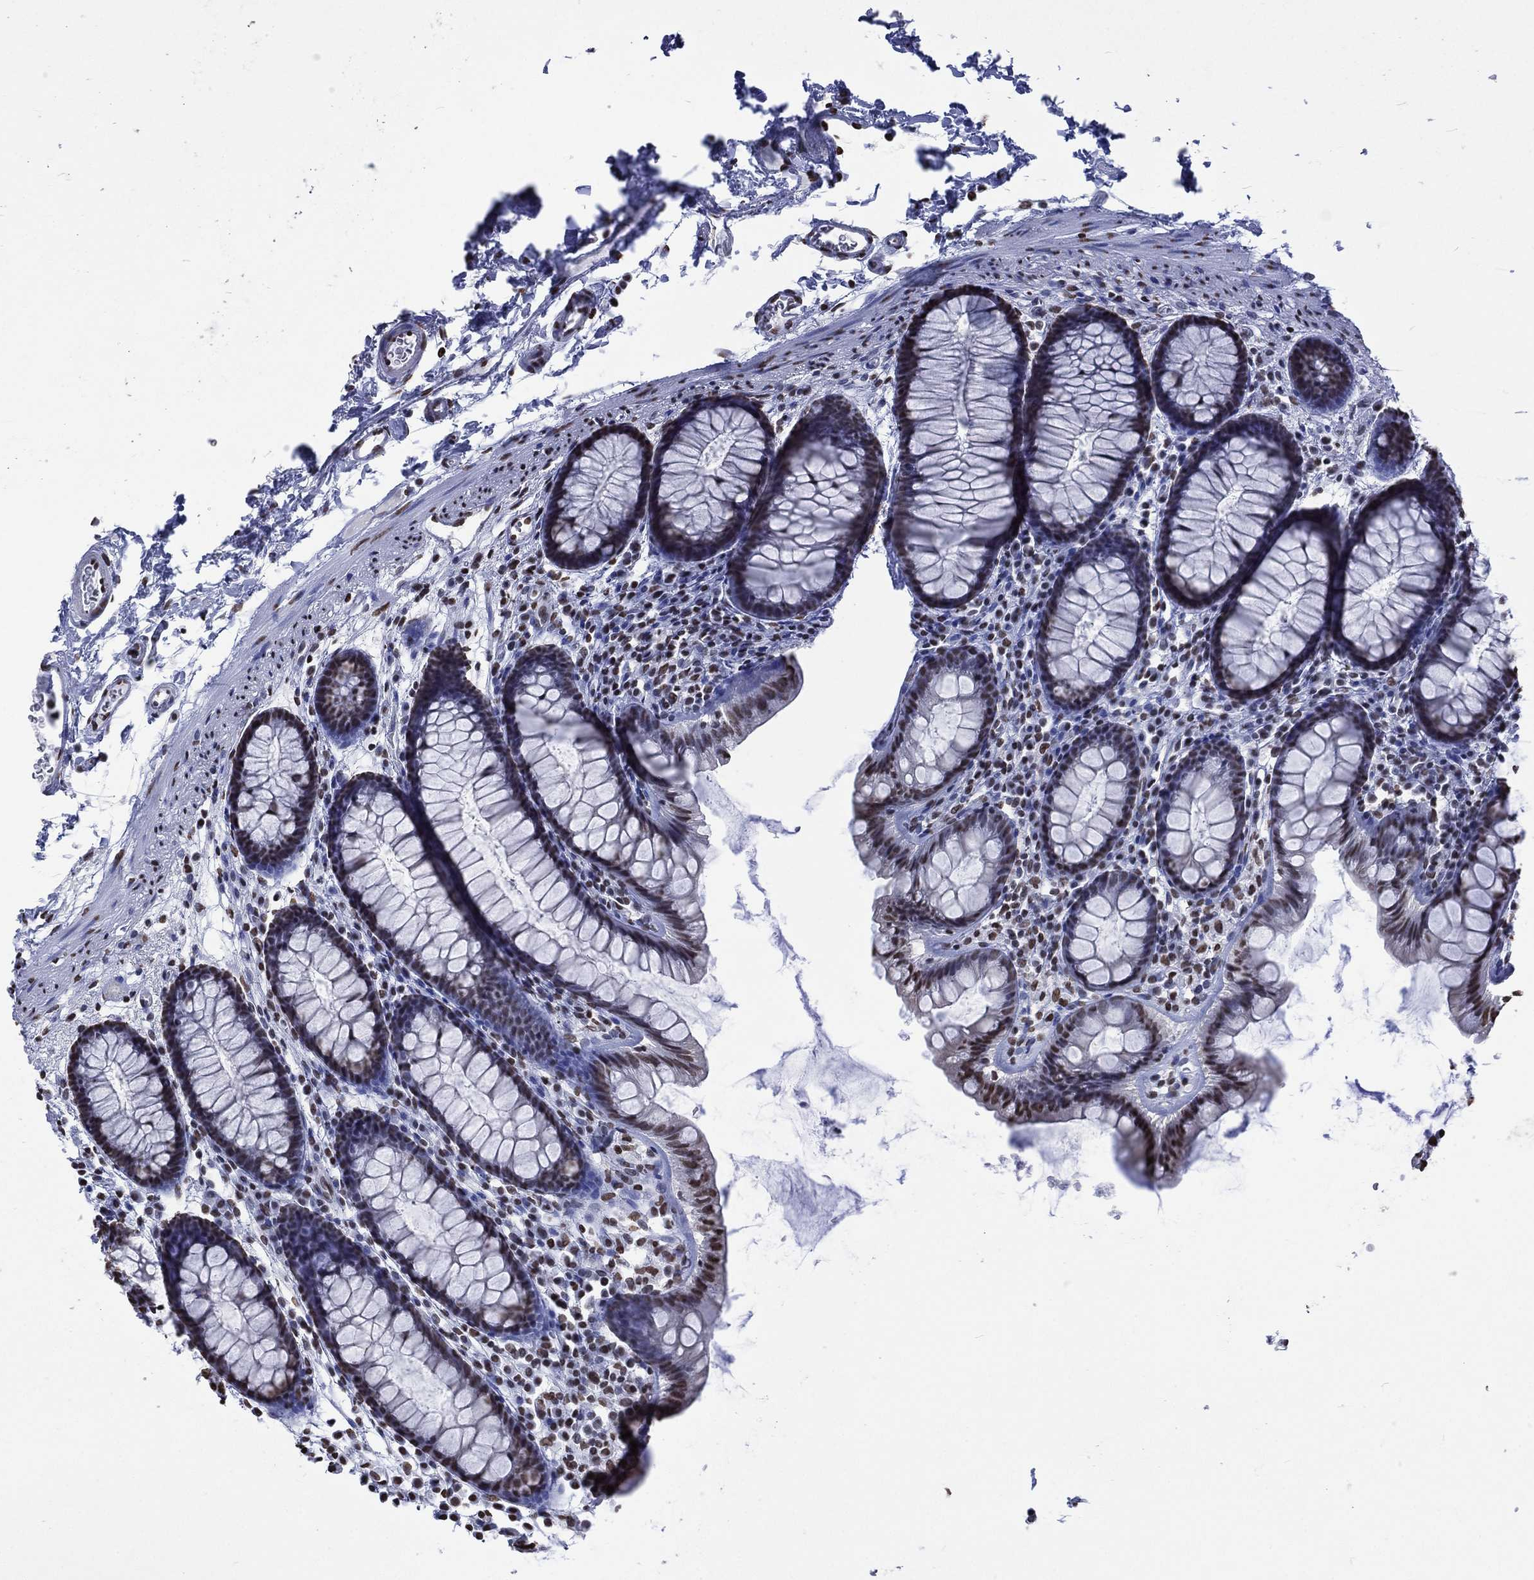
{"staining": {"intensity": "strong", "quantity": "25%-75%", "location": "nuclear"}, "tissue": "colon", "cell_type": "Endothelial cells", "image_type": "normal", "snomed": [{"axis": "morphology", "description": "Normal tissue, NOS"}, {"axis": "topography", "description": "Colon"}], "caption": "A brown stain labels strong nuclear expression of a protein in endothelial cells of normal colon.", "gene": "RETREG2", "patient": {"sex": "male", "age": 76}}